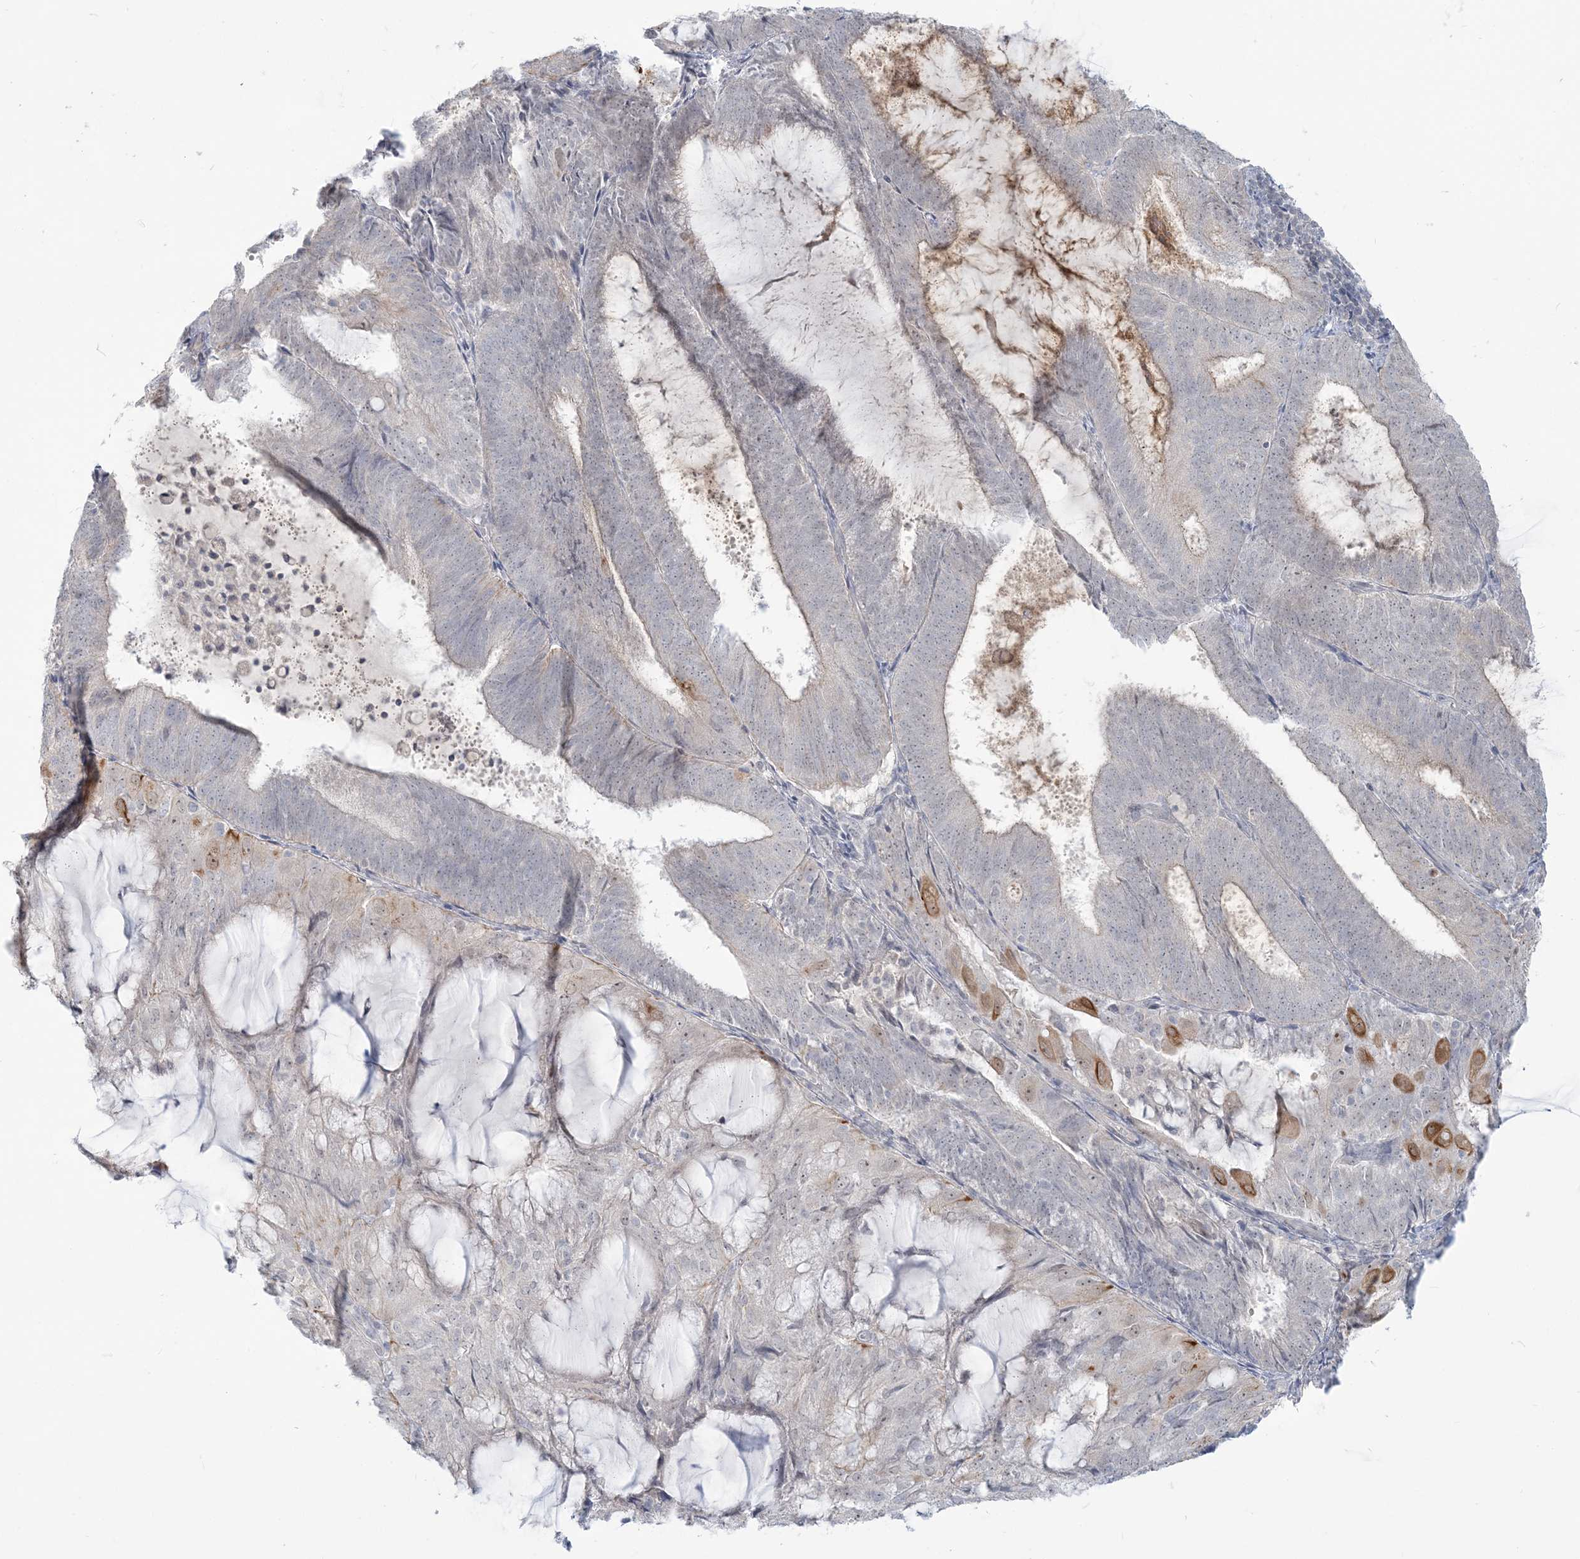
{"staining": {"intensity": "moderate", "quantity": "<25%", "location": "cytoplasmic/membranous,nuclear"}, "tissue": "endometrial cancer", "cell_type": "Tumor cells", "image_type": "cancer", "snomed": [{"axis": "morphology", "description": "Adenocarcinoma, NOS"}, {"axis": "topography", "description": "Endometrium"}], "caption": "Human endometrial cancer stained with a protein marker reveals moderate staining in tumor cells.", "gene": "SDAD1", "patient": {"sex": "female", "age": 81}}